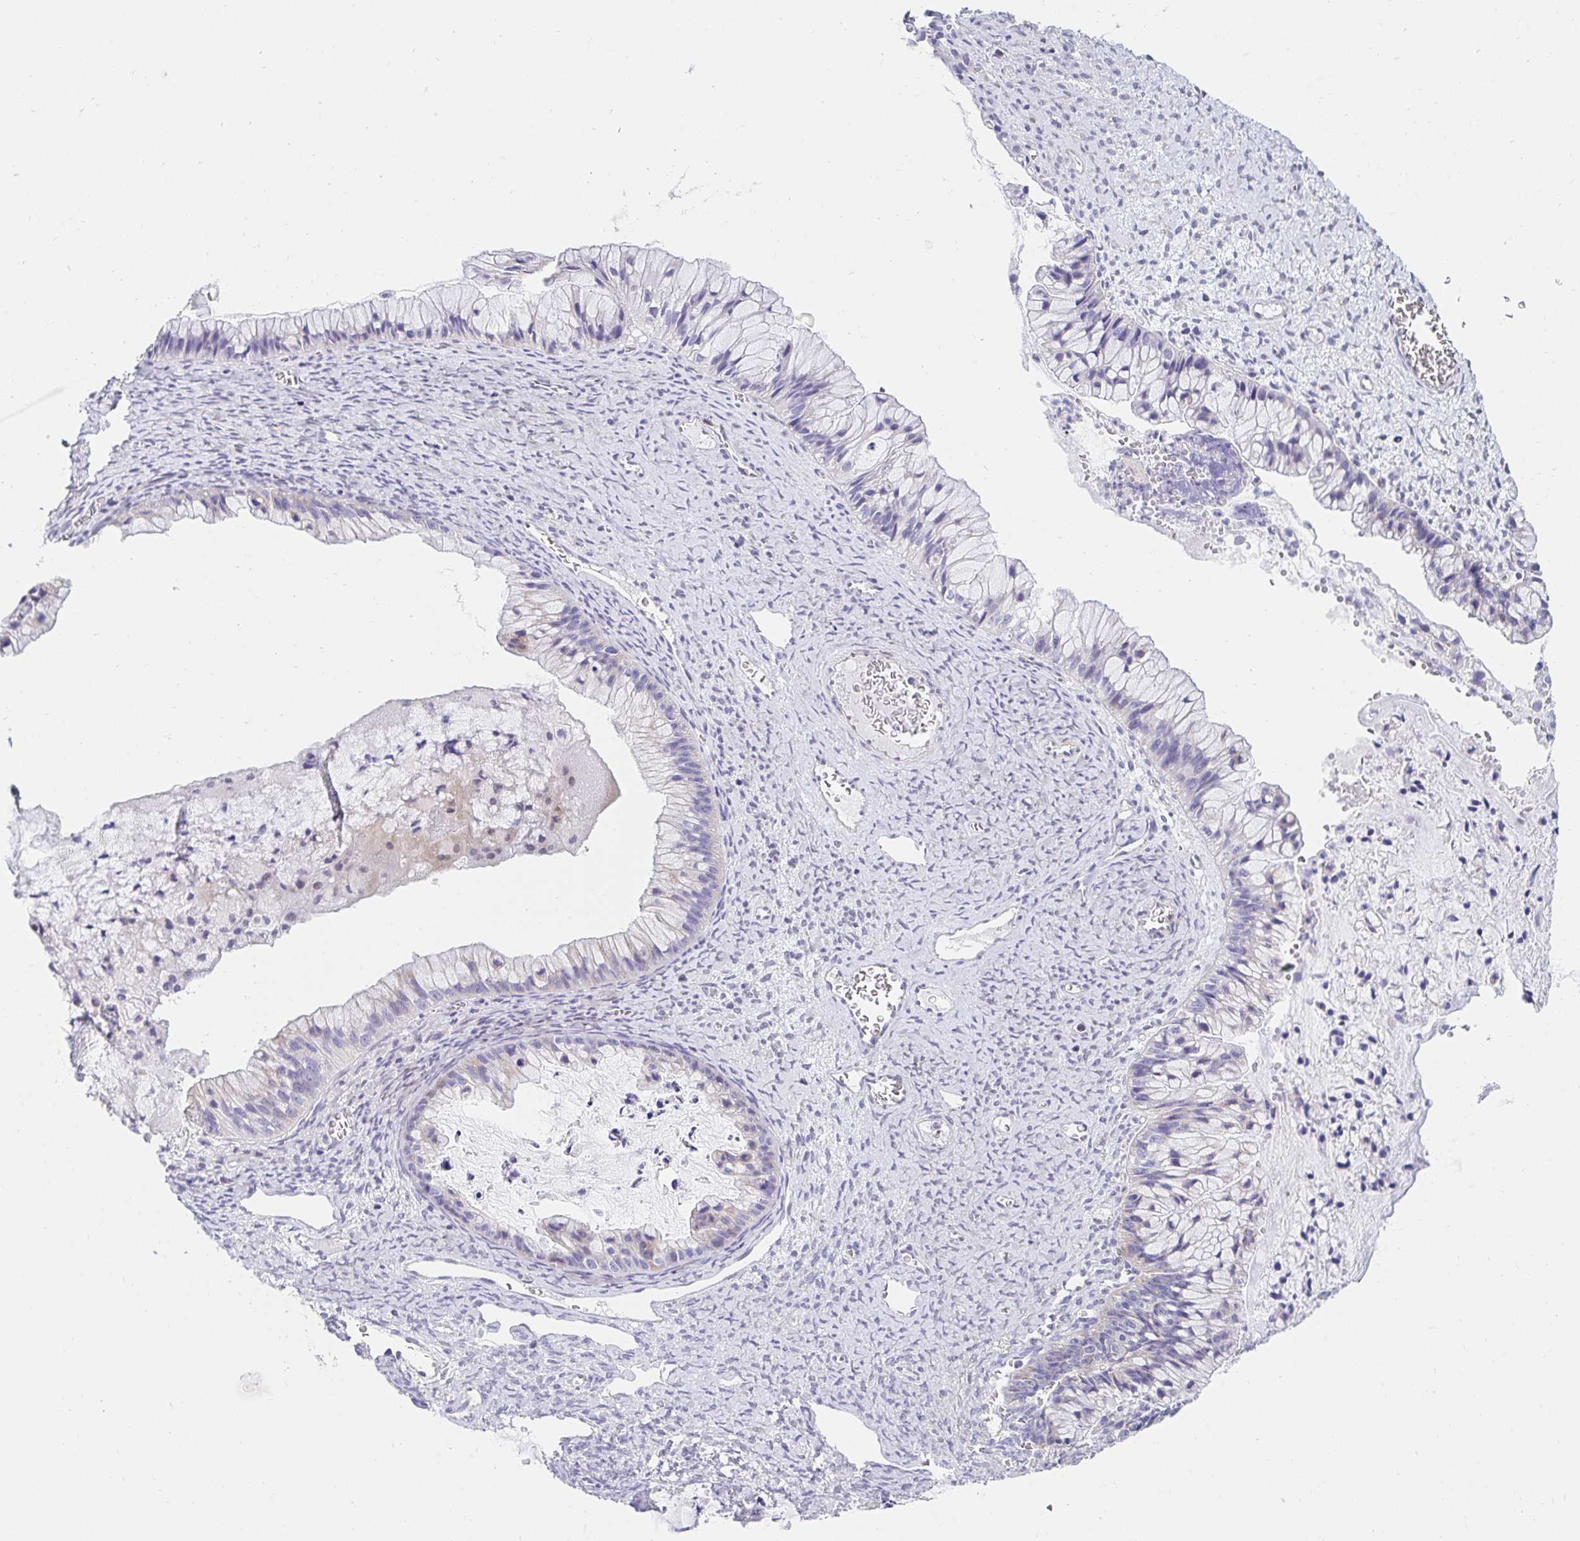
{"staining": {"intensity": "negative", "quantity": "none", "location": "none"}, "tissue": "ovarian cancer", "cell_type": "Tumor cells", "image_type": "cancer", "snomed": [{"axis": "morphology", "description": "Cystadenocarcinoma, mucinous, NOS"}, {"axis": "topography", "description": "Ovary"}], "caption": "Immunohistochemical staining of ovarian mucinous cystadenocarcinoma shows no significant positivity in tumor cells.", "gene": "AKAP14", "patient": {"sex": "female", "age": 72}}